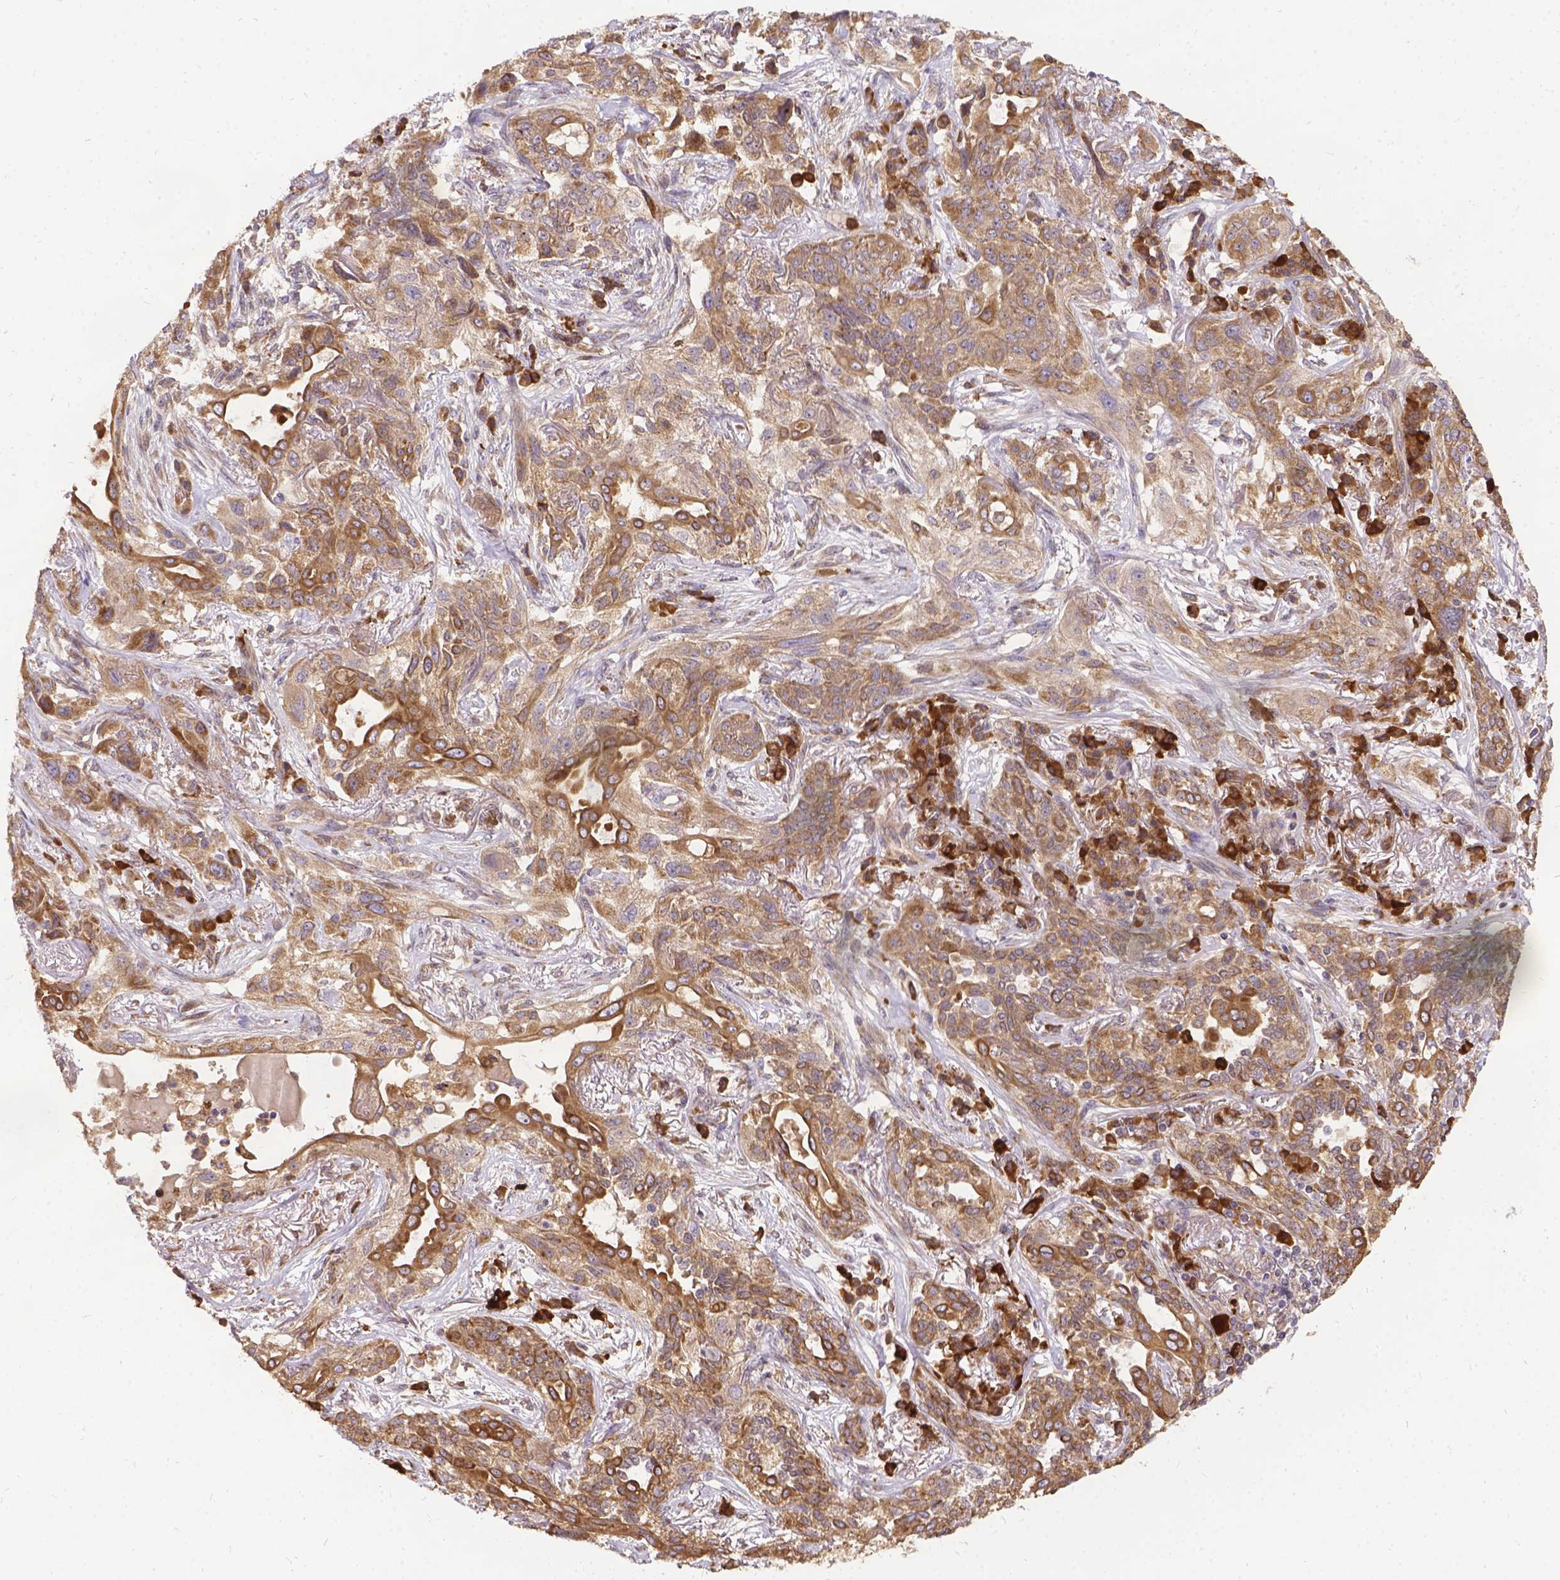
{"staining": {"intensity": "weak", "quantity": ">75%", "location": "cytoplasmic/membranous"}, "tissue": "lung cancer", "cell_type": "Tumor cells", "image_type": "cancer", "snomed": [{"axis": "morphology", "description": "Squamous cell carcinoma, NOS"}, {"axis": "topography", "description": "Lung"}], "caption": "IHC of lung squamous cell carcinoma reveals low levels of weak cytoplasmic/membranous staining in about >75% of tumor cells. (Stains: DAB in brown, nuclei in blue, Microscopy: brightfield microscopy at high magnification).", "gene": "DENND6A", "patient": {"sex": "female", "age": 70}}